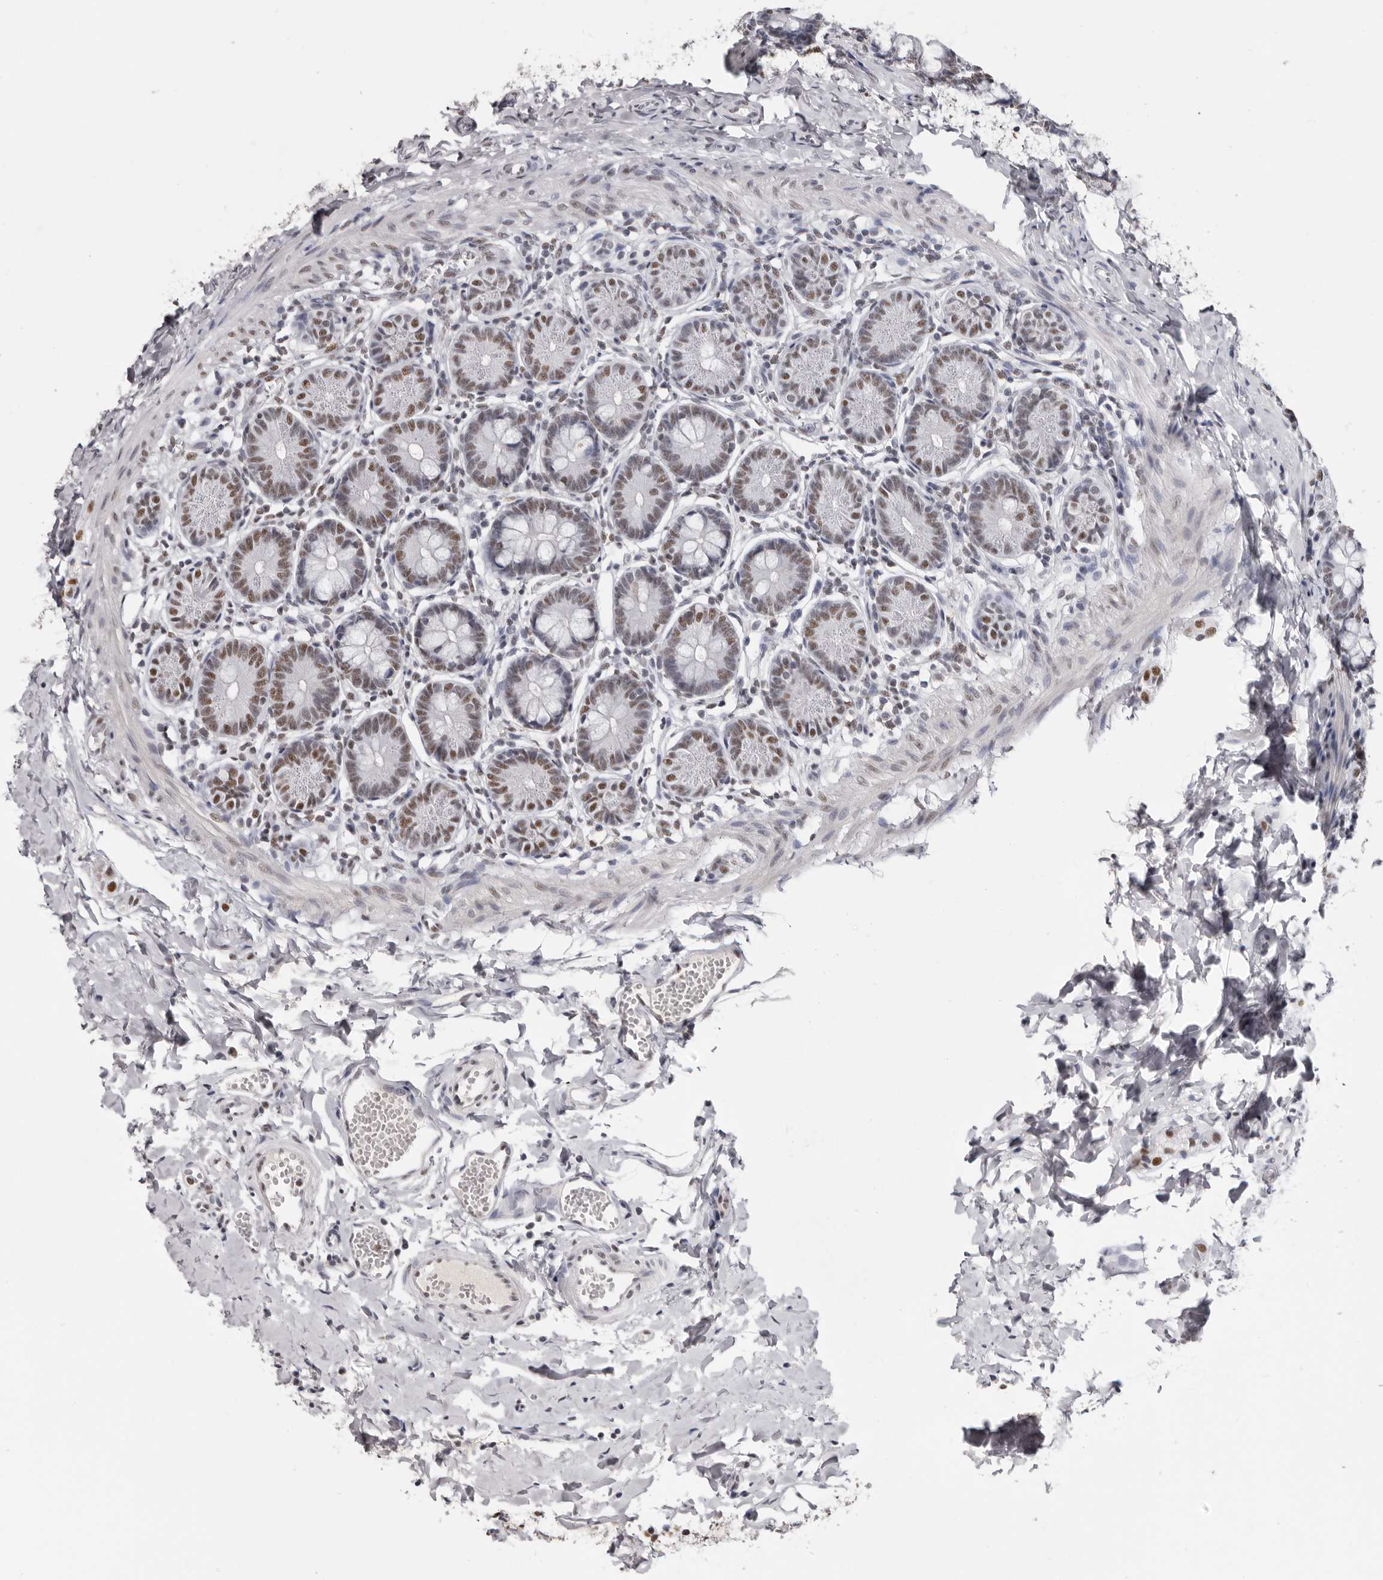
{"staining": {"intensity": "moderate", "quantity": "<25%", "location": "nuclear"}, "tissue": "small intestine", "cell_type": "Glandular cells", "image_type": "normal", "snomed": [{"axis": "morphology", "description": "Normal tissue, NOS"}, {"axis": "topography", "description": "Small intestine"}], "caption": "DAB (3,3'-diaminobenzidine) immunohistochemical staining of unremarkable small intestine shows moderate nuclear protein expression in approximately <25% of glandular cells.", "gene": "SCAF4", "patient": {"sex": "male", "age": 7}}